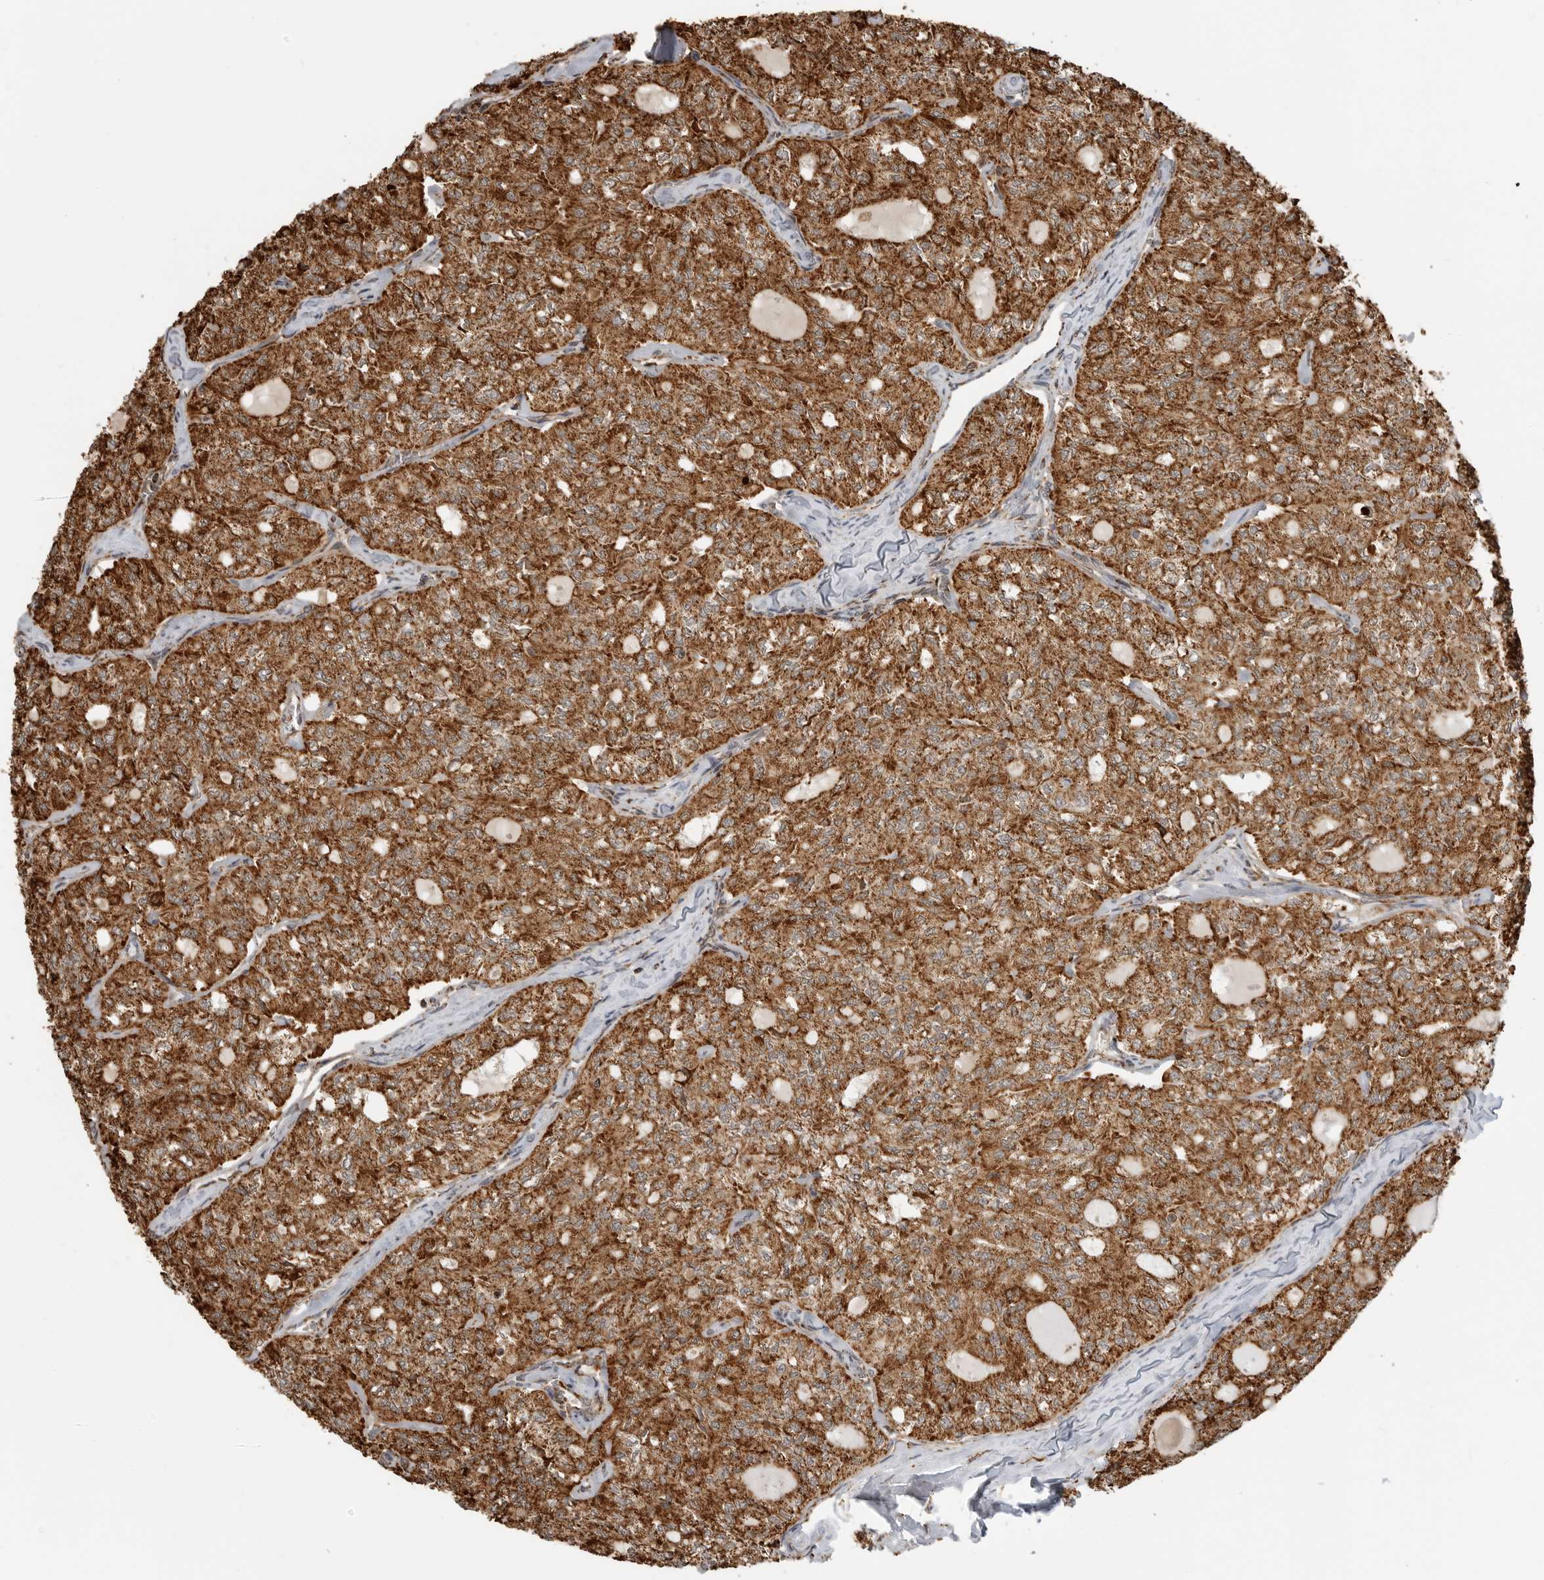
{"staining": {"intensity": "strong", "quantity": ">75%", "location": "cytoplasmic/membranous"}, "tissue": "thyroid cancer", "cell_type": "Tumor cells", "image_type": "cancer", "snomed": [{"axis": "morphology", "description": "Follicular adenoma carcinoma, NOS"}, {"axis": "topography", "description": "Thyroid gland"}], "caption": "Follicular adenoma carcinoma (thyroid) was stained to show a protein in brown. There is high levels of strong cytoplasmic/membranous positivity in approximately >75% of tumor cells. Nuclei are stained in blue.", "gene": "BMP2K", "patient": {"sex": "male", "age": 75}}